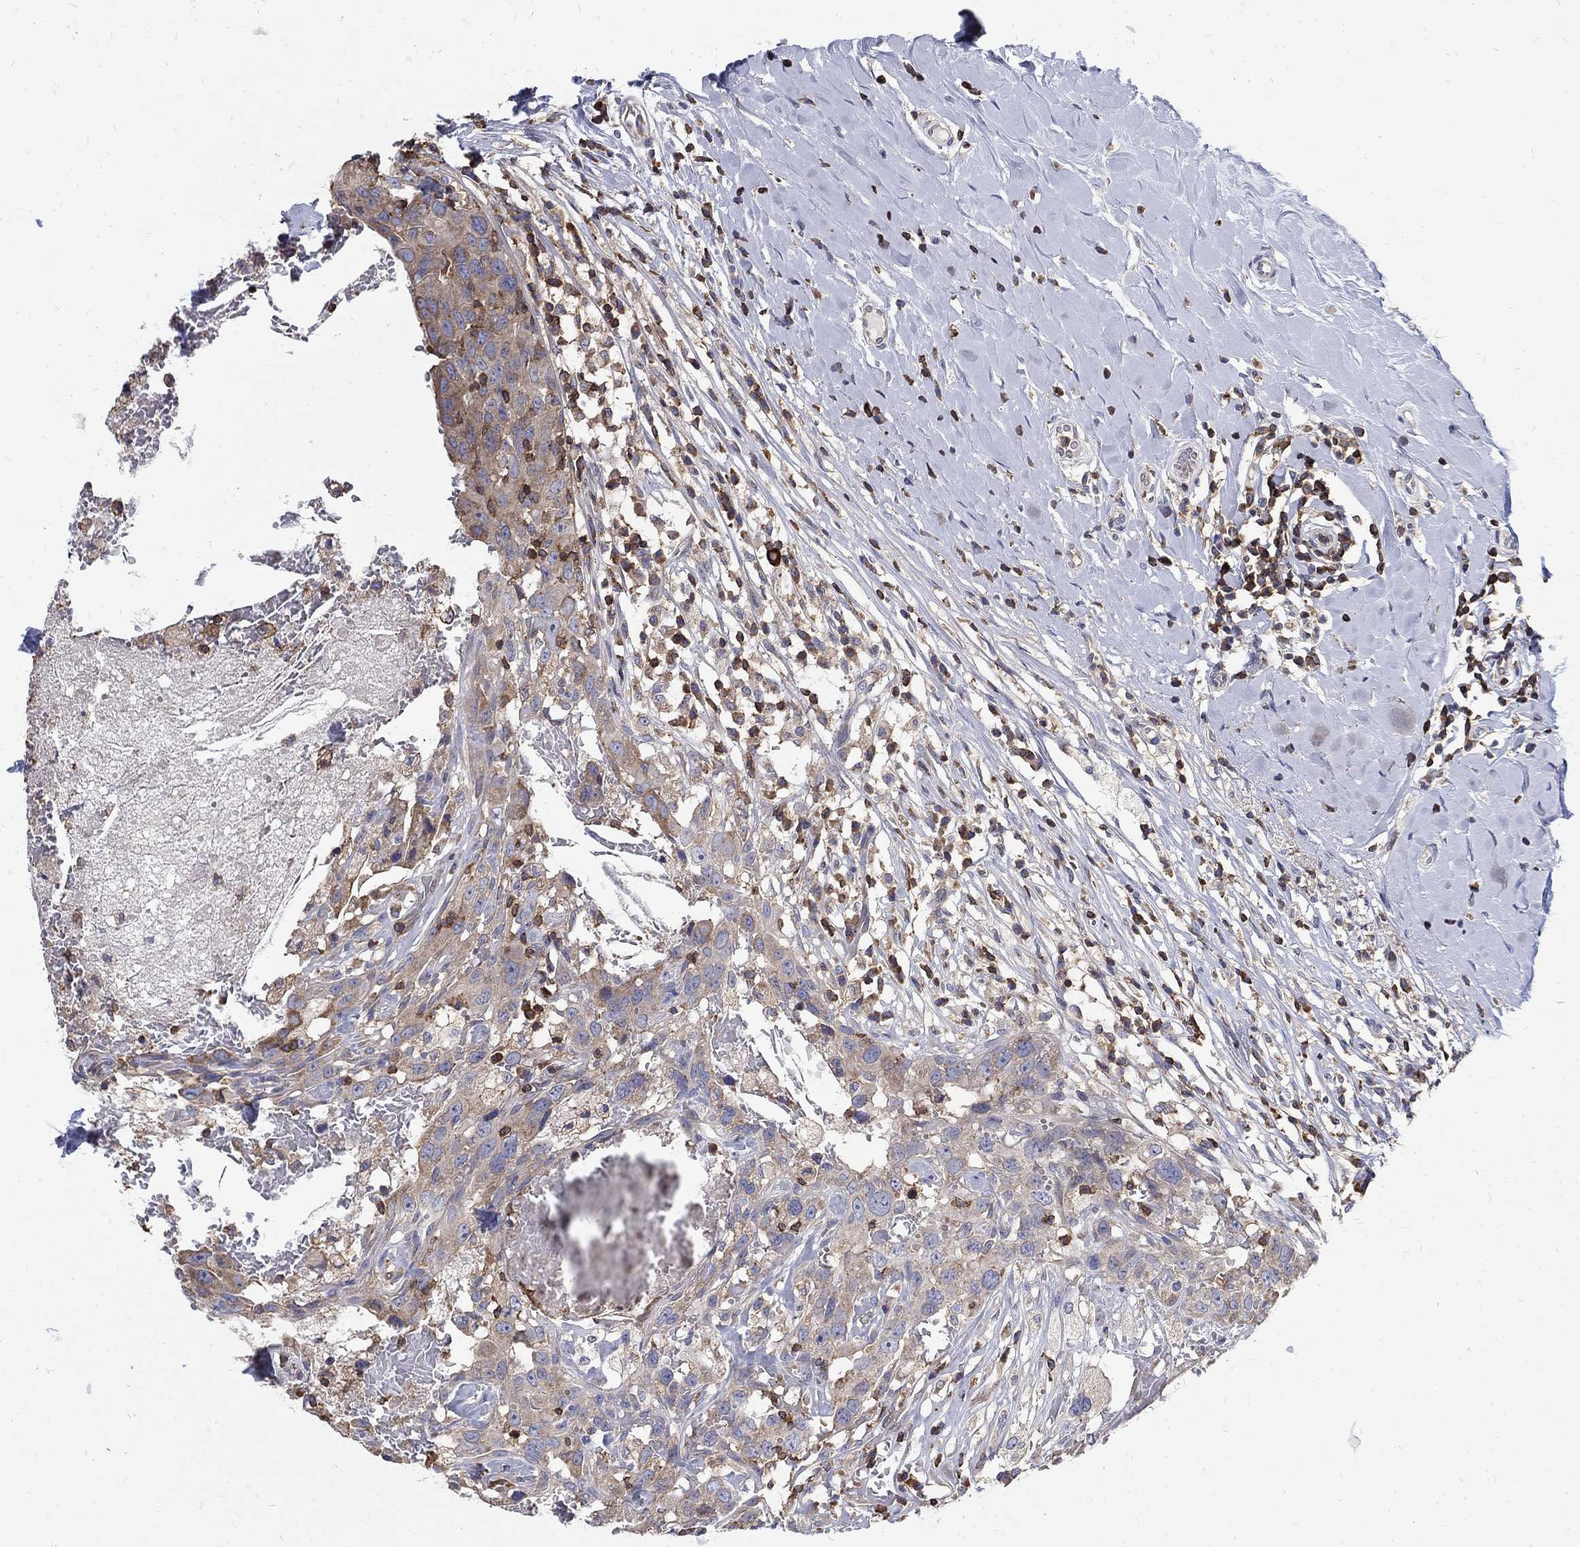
{"staining": {"intensity": "weak", "quantity": ">75%", "location": "cytoplasmic/membranous"}, "tissue": "breast cancer", "cell_type": "Tumor cells", "image_type": "cancer", "snomed": [{"axis": "morphology", "description": "Duct carcinoma"}, {"axis": "topography", "description": "Breast"}], "caption": "Weak cytoplasmic/membranous expression for a protein is seen in approximately >75% of tumor cells of breast cancer using immunohistochemistry.", "gene": "AGAP2", "patient": {"sex": "female", "age": 27}}